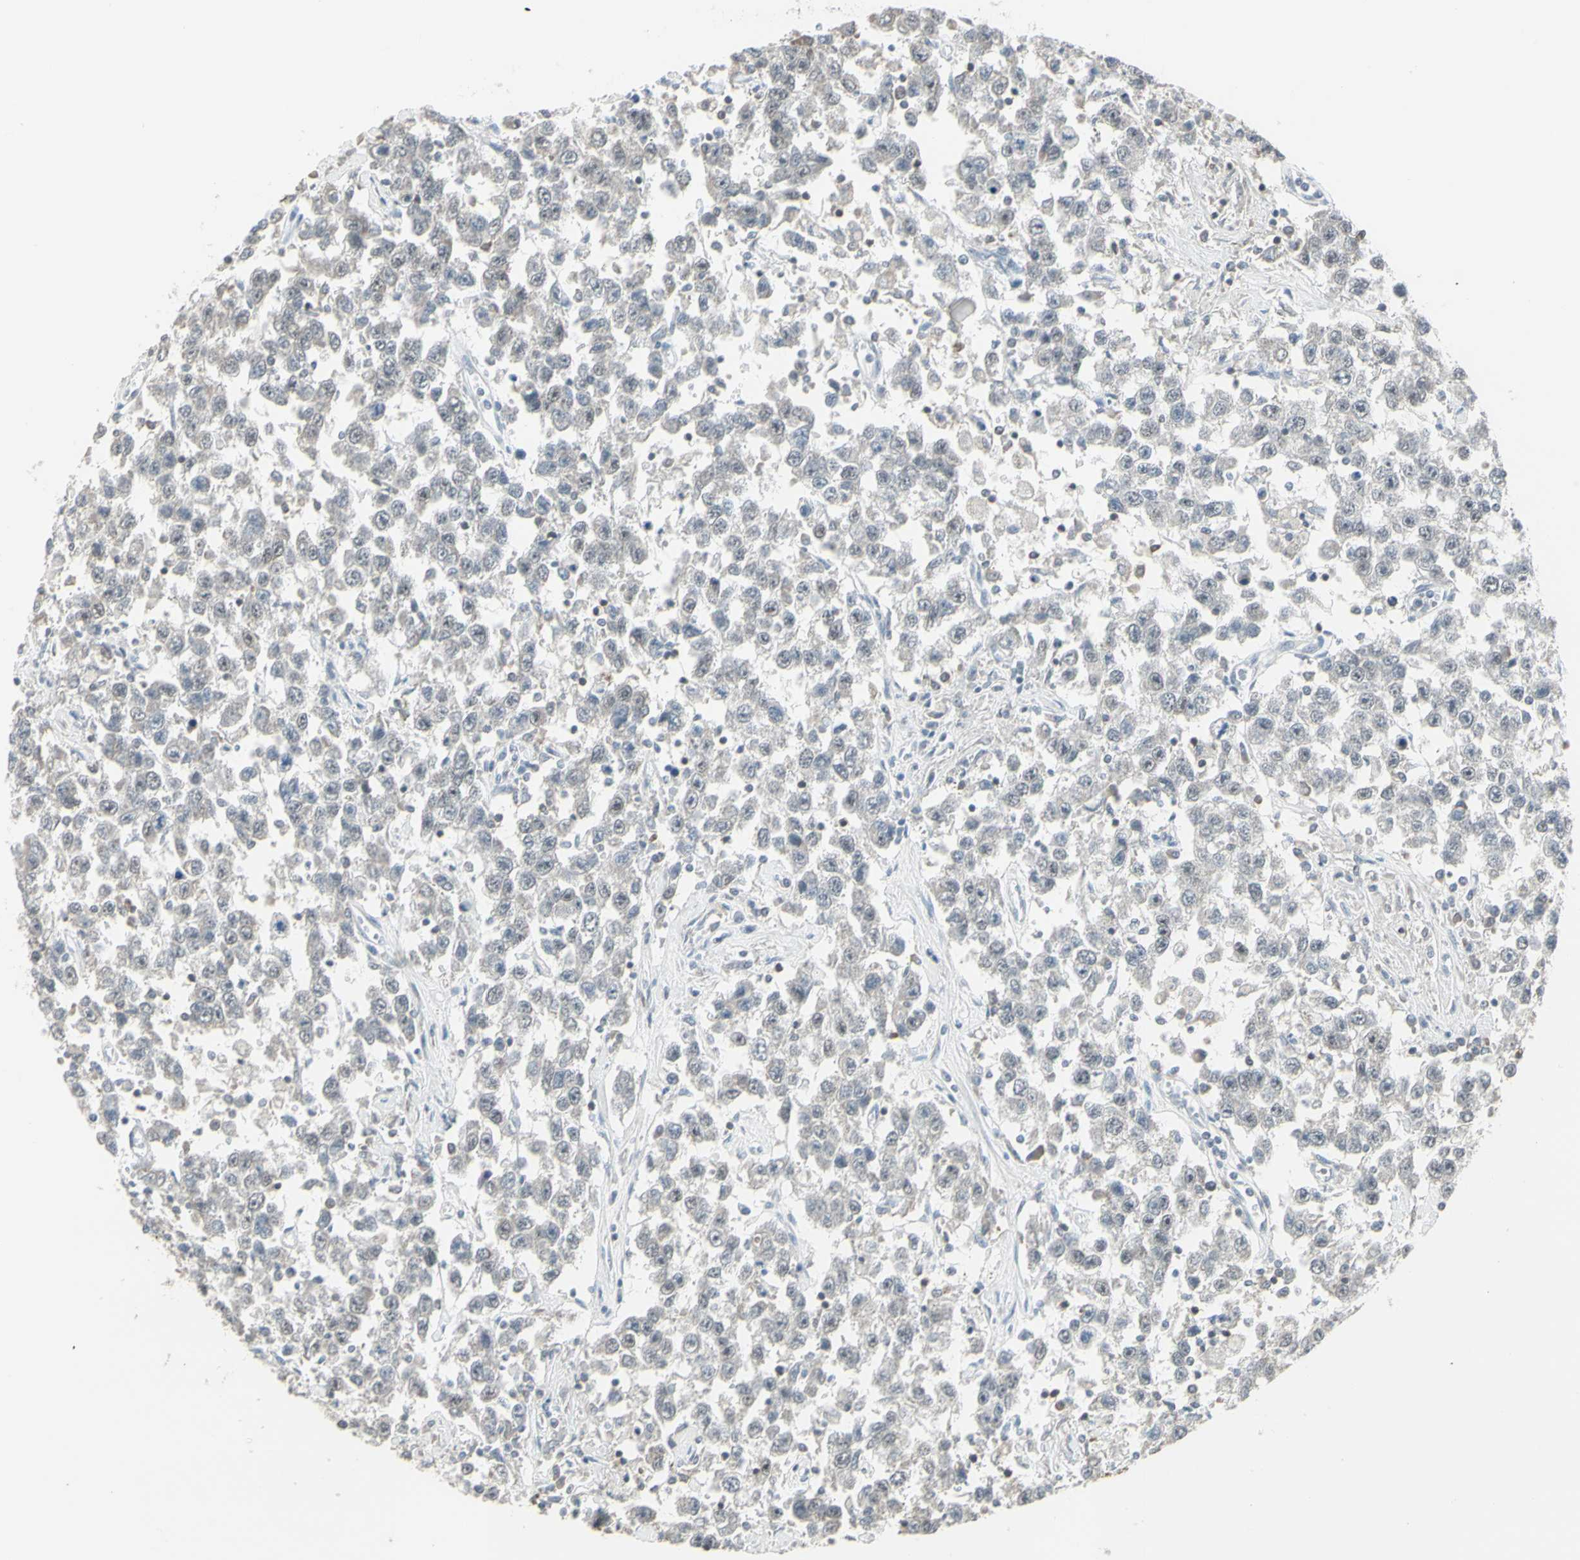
{"staining": {"intensity": "negative", "quantity": "none", "location": "none"}, "tissue": "testis cancer", "cell_type": "Tumor cells", "image_type": "cancer", "snomed": [{"axis": "morphology", "description": "Seminoma, NOS"}, {"axis": "topography", "description": "Testis"}], "caption": "Testis seminoma was stained to show a protein in brown. There is no significant staining in tumor cells.", "gene": "SAMSN1", "patient": {"sex": "male", "age": 41}}